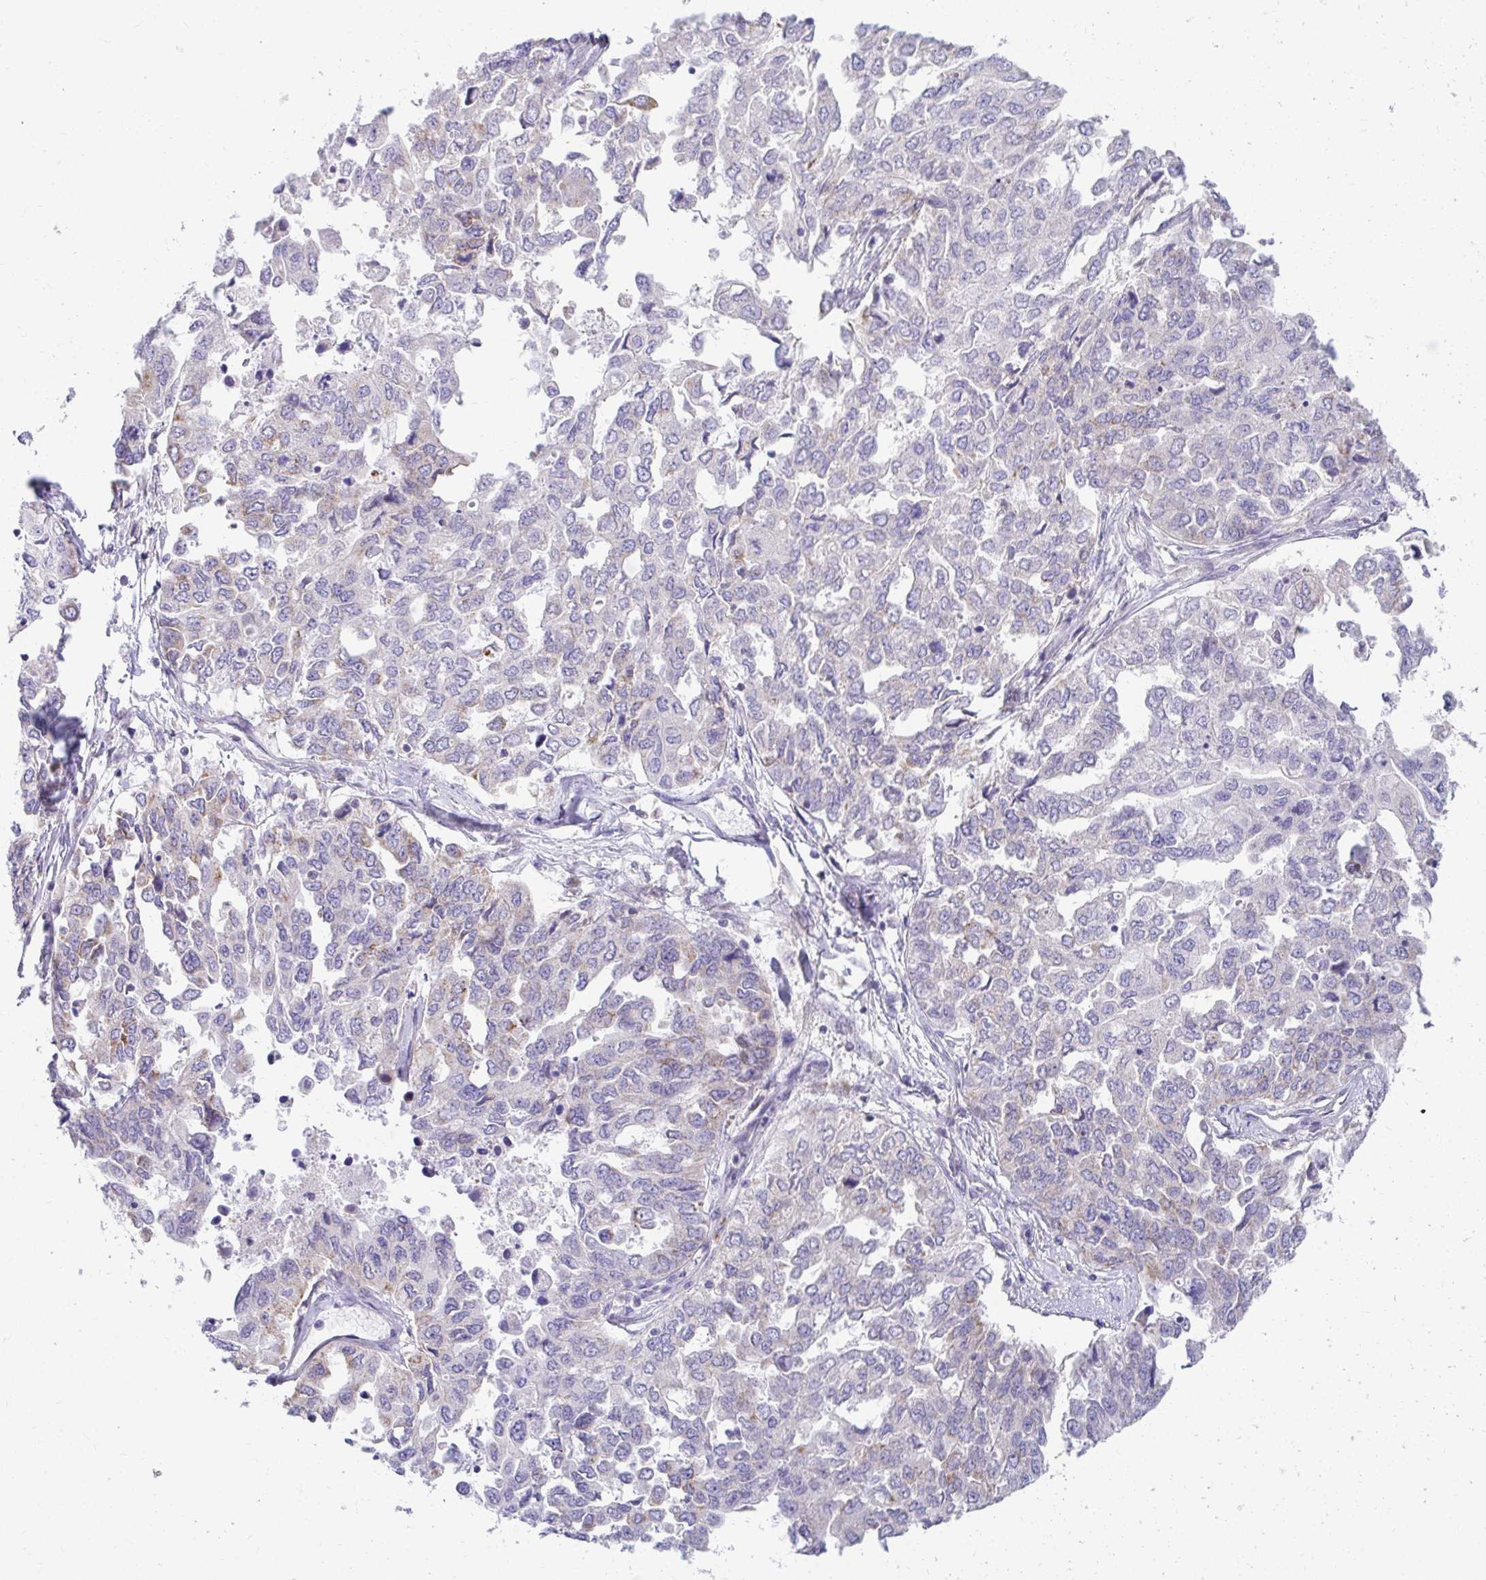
{"staining": {"intensity": "negative", "quantity": "none", "location": "none"}, "tissue": "ovarian cancer", "cell_type": "Tumor cells", "image_type": "cancer", "snomed": [{"axis": "morphology", "description": "Cystadenocarcinoma, serous, NOS"}, {"axis": "topography", "description": "Ovary"}], "caption": "The image reveals no significant positivity in tumor cells of ovarian cancer (serous cystadenocarcinoma).", "gene": "EXOC5", "patient": {"sex": "female", "age": 53}}